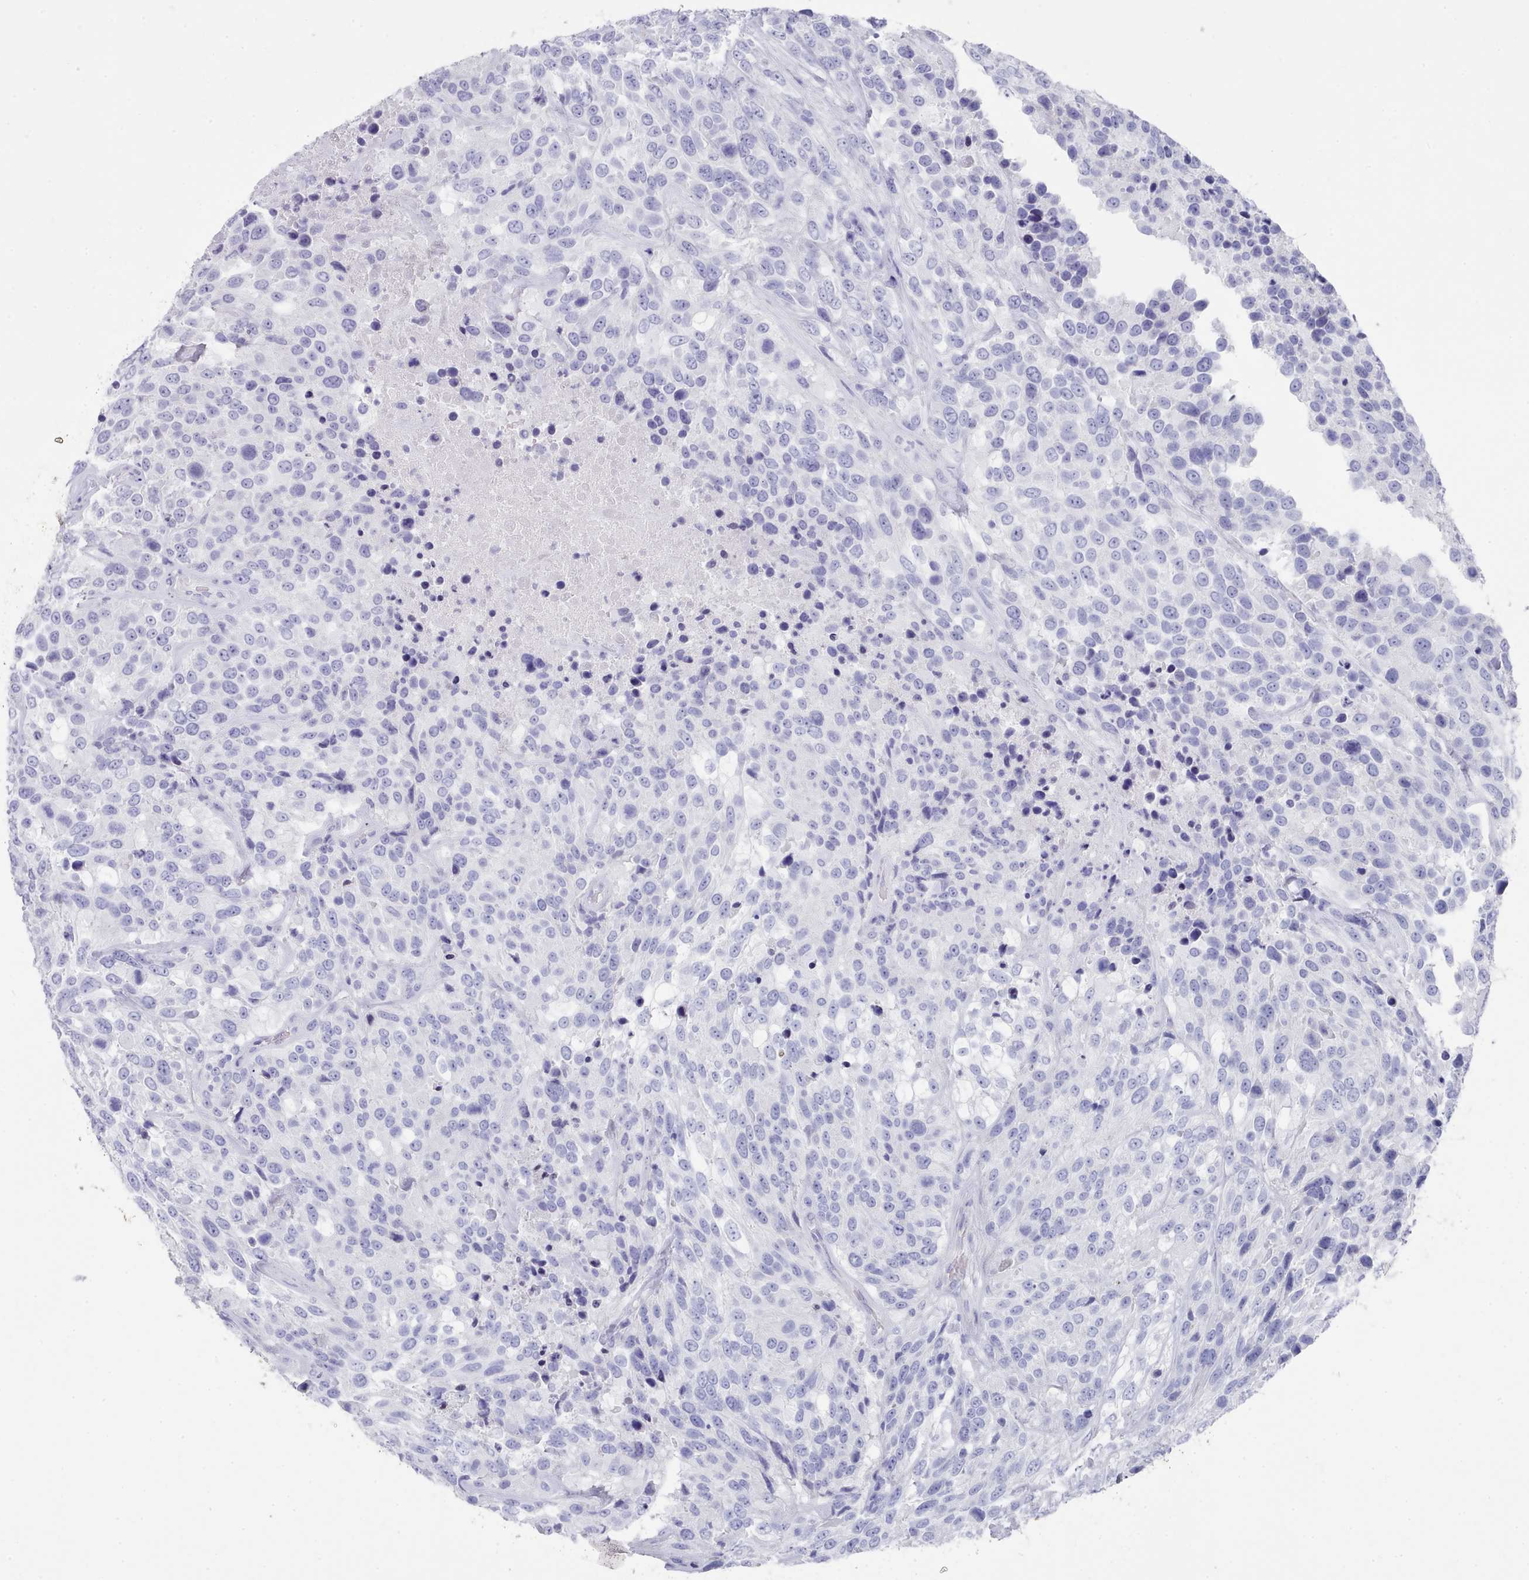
{"staining": {"intensity": "negative", "quantity": "none", "location": "none"}, "tissue": "urothelial cancer", "cell_type": "Tumor cells", "image_type": "cancer", "snomed": [{"axis": "morphology", "description": "Urothelial carcinoma, High grade"}, {"axis": "topography", "description": "Urinary bladder"}], "caption": "High-grade urothelial carcinoma was stained to show a protein in brown. There is no significant positivity in tumor cells.", "gene": "LRRC37A", "patient": {"sex": "male", "age": 56}}